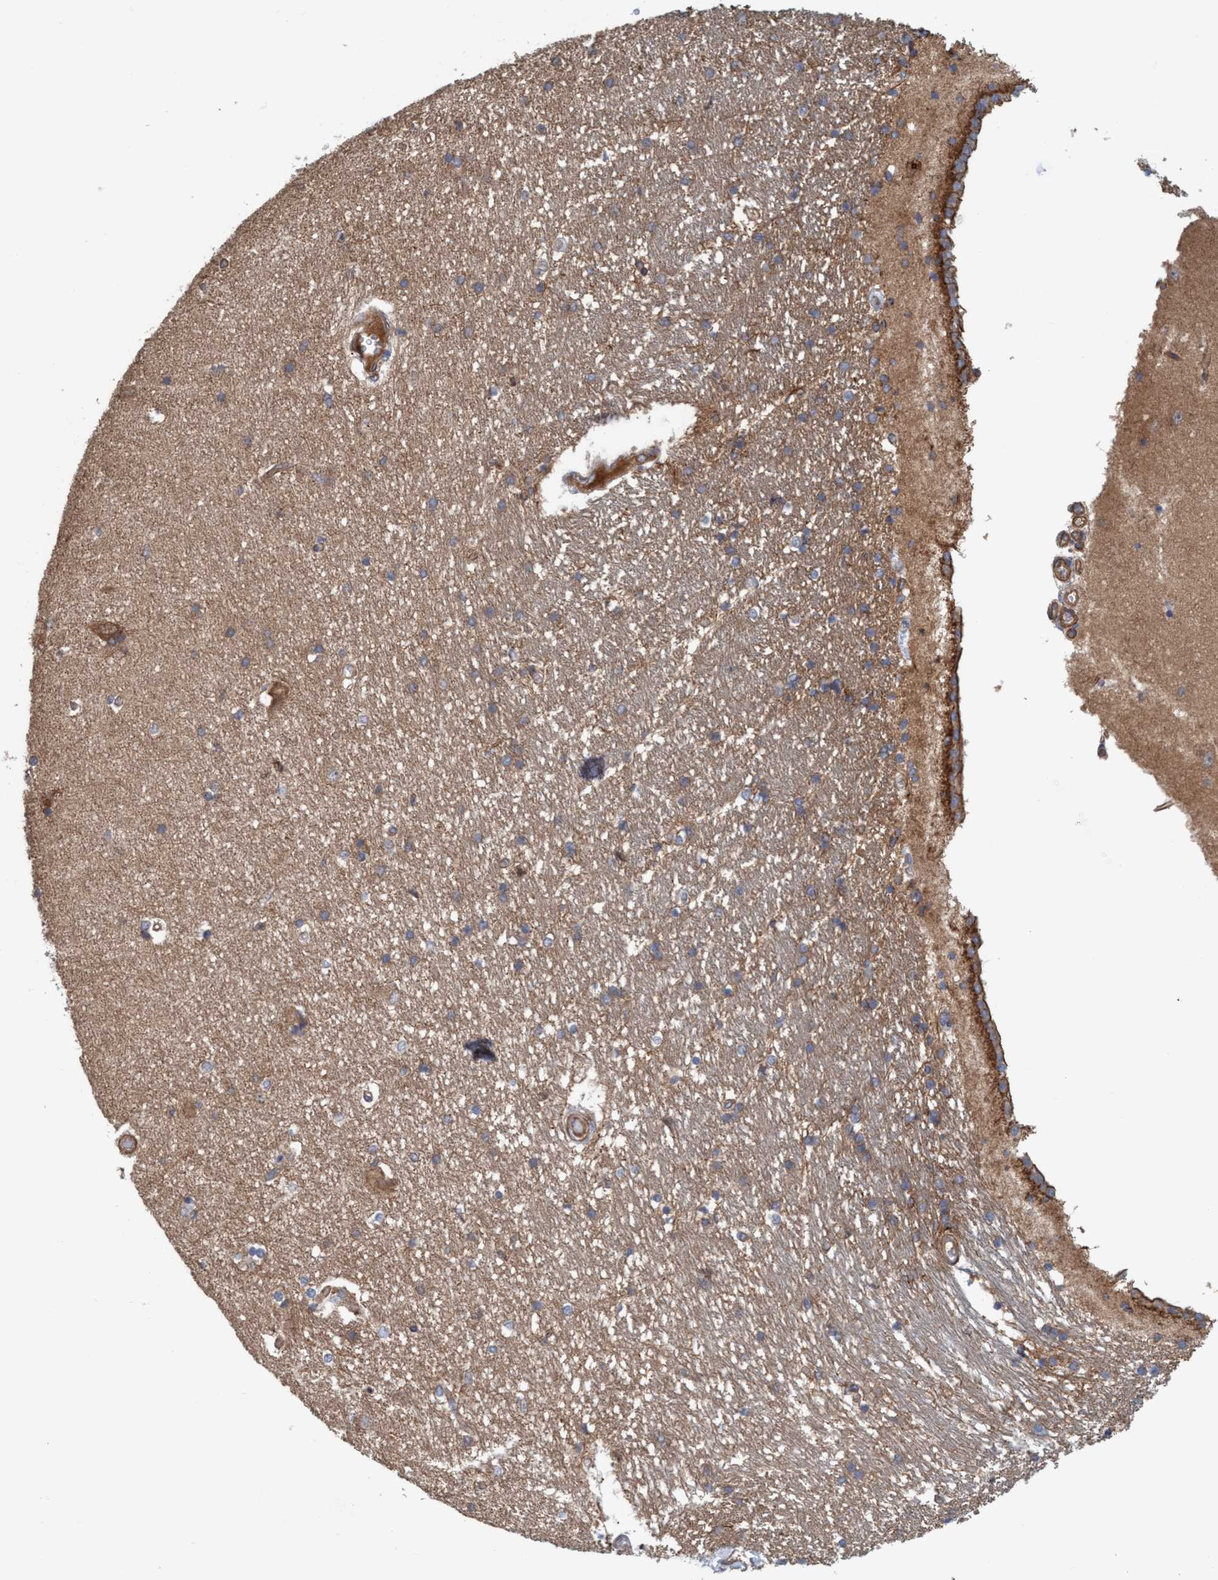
{"staining": {"intensity": "moderate", "quantity": ">75%", "location": "cytoplasmic/membranous"}, "tissue": "hippocampus", "cell_type": "Glial cells", "image_type": "normal", "snomed": [{"axis": "morphology", "description": "Normal tissue, NOS"}, {"axis": "topography", "description": "Hippocampus"}], "caption": "Brown immunohistochemical staining in benign hippocampus shows moderate cytoplasmic/membranous staining in about >75% of glial cells. Nuclei are stained in blue.", "gene": "SPECC1", "patient": {"sex": "male", "age": 45}}